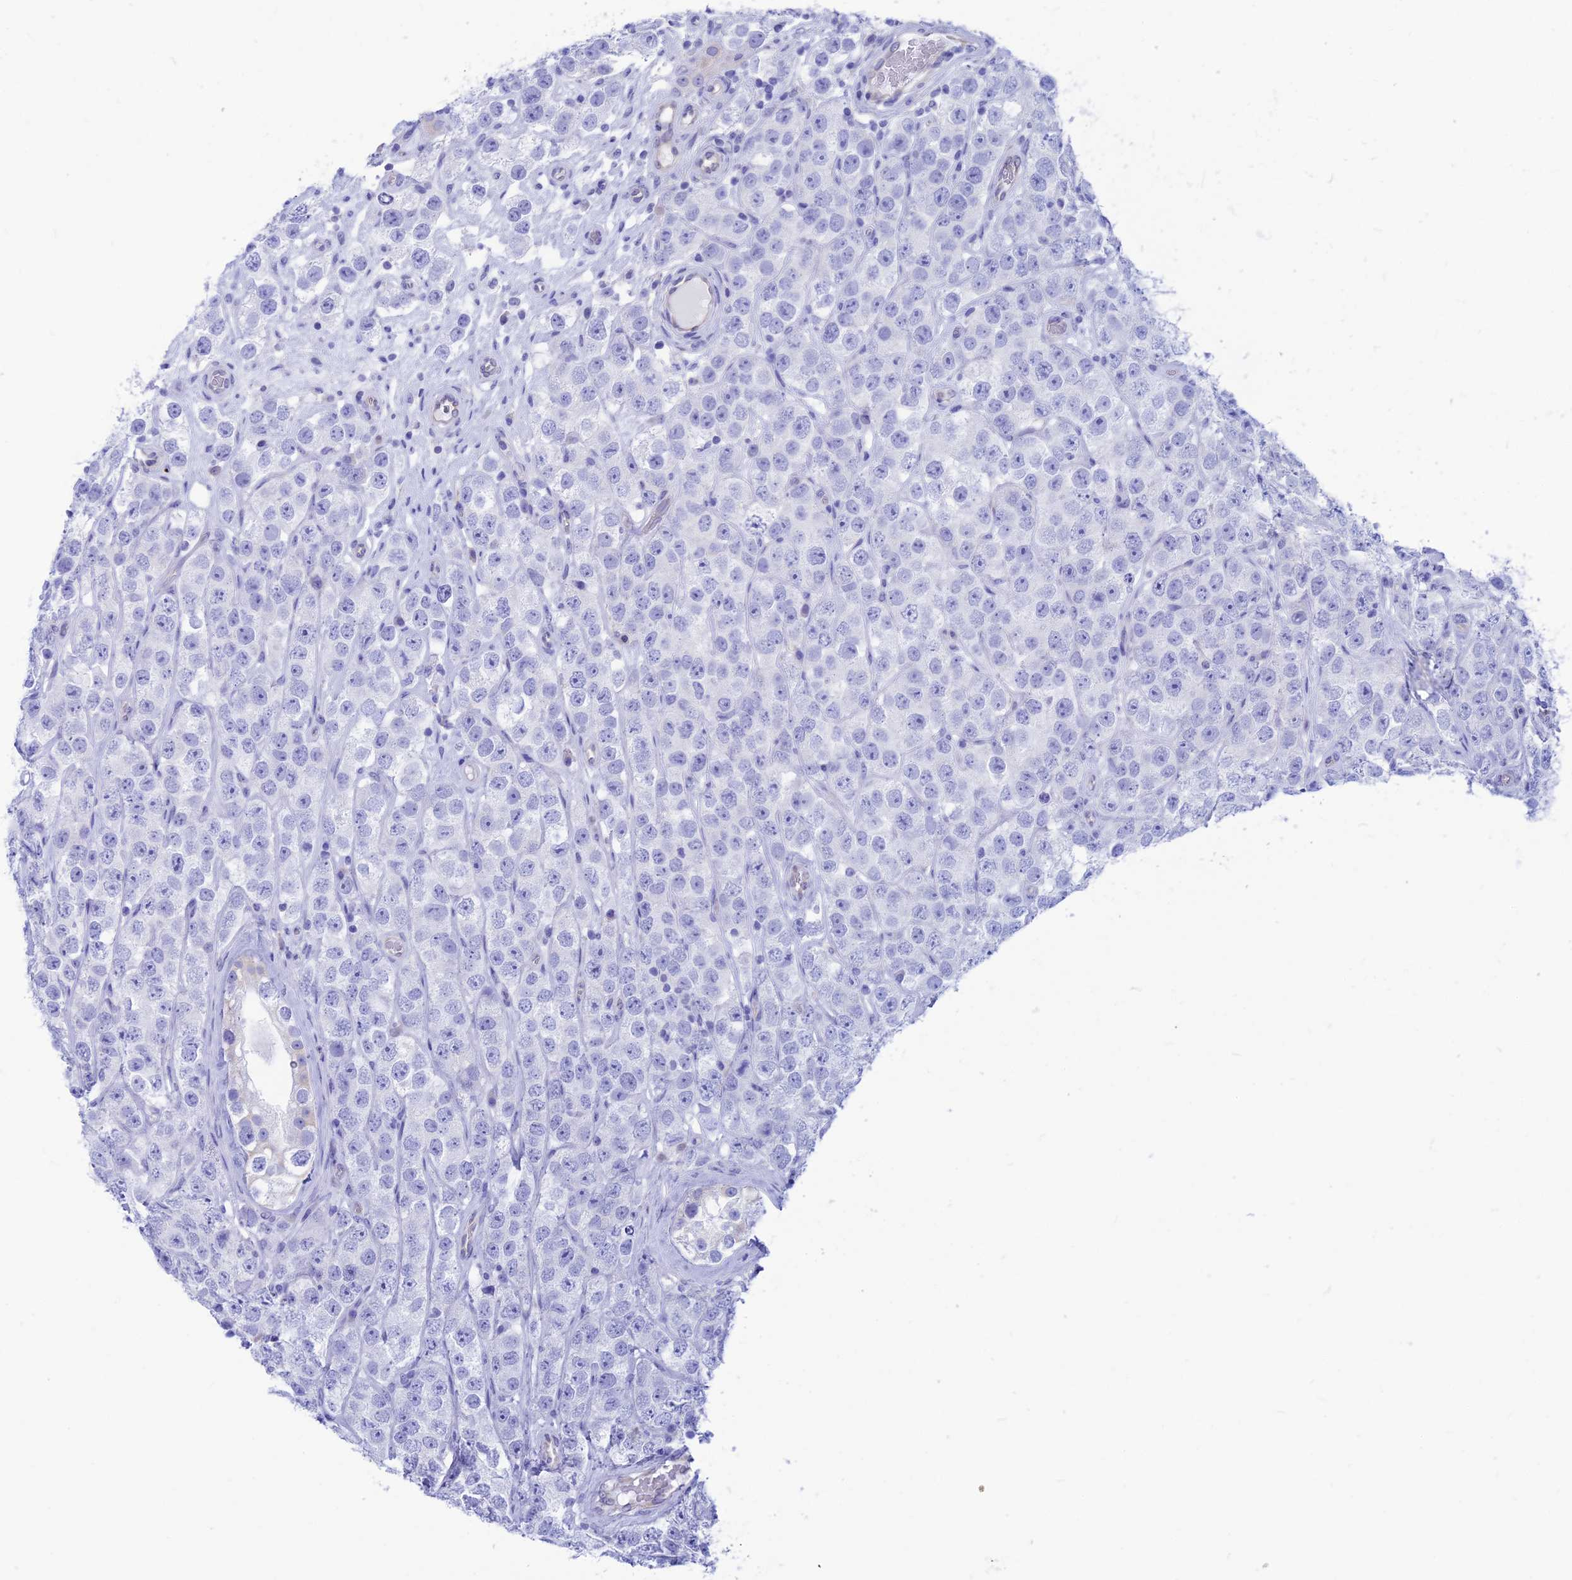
{"staining": {"intensity": "negative", "quantity": "none", "location": "none"}, "tissue": "testis cancer", "cell_type": "Tumor cells", "image_type": "cancer", "snomed": [{"axis": "morphology", "description": "Seminoma, NOS"}, {"axis": "topography", "description": "Testis"}], "caption": "This is a histopathology image of immunohistochemistry staining of seminoma (testis), which shows no staining in tumor cells. Nuclei are stained in blue.", "gene": "GNGT2", "patient": {"sex": "male", "age": 28}}